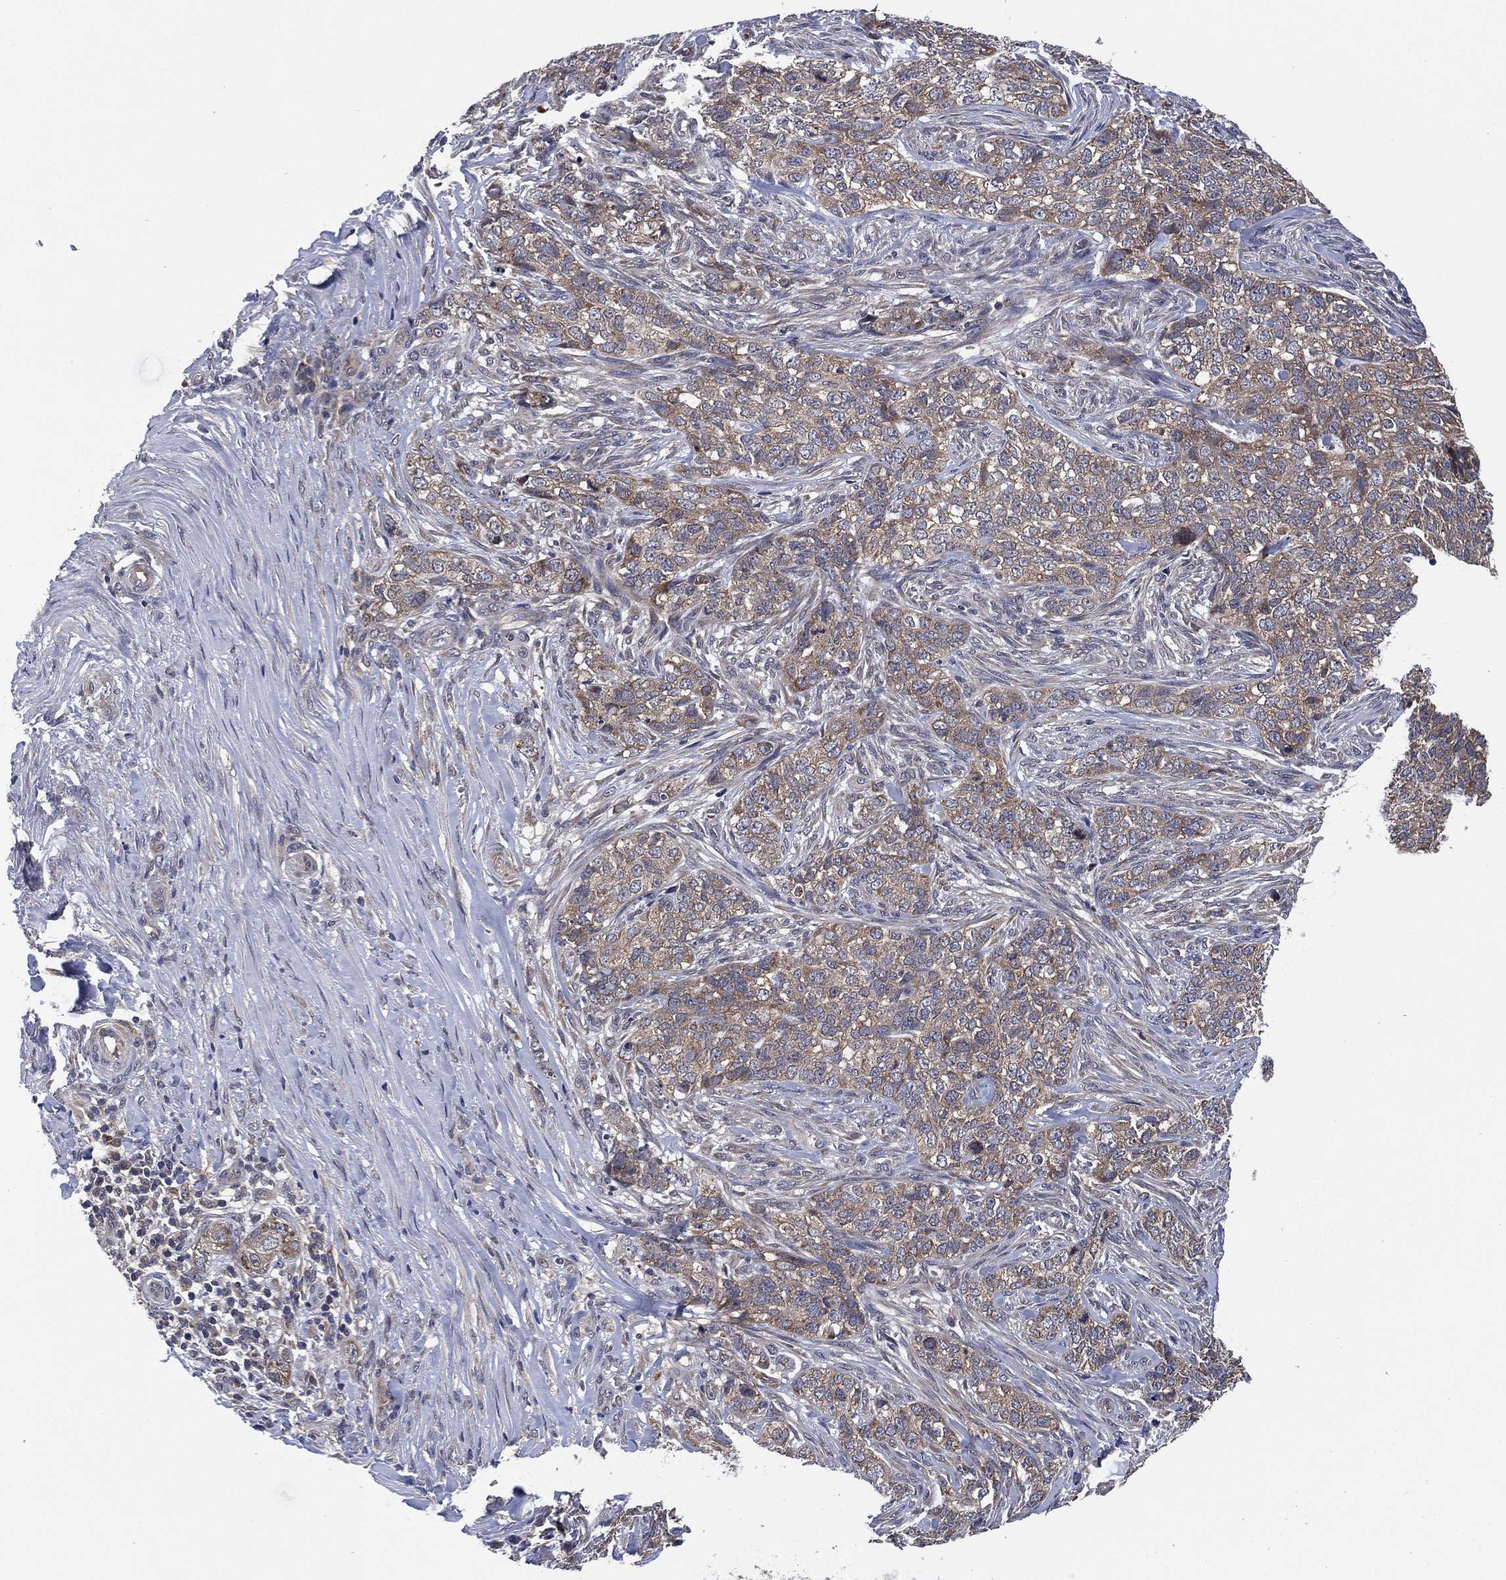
{"staining": {"intensity": "weak", "quantity": "<25%", "location": "cytoplasmic/membranous"}, "tissue": "skin cancer", "cell_type": "Tumor cells", "image_type": "cancer", "snomed": [{"axis": "morphology", "description": "Basal cell carcinoma"}, {"axis": "topography", "description": "Skin"}], "caption": "Human skin cancer stained for a protein using immunohistochemistry (IHC) displays no positivity in tumor cells.", "gene": "SELENOO", "patient": {"sex": "female", "age": 69}}